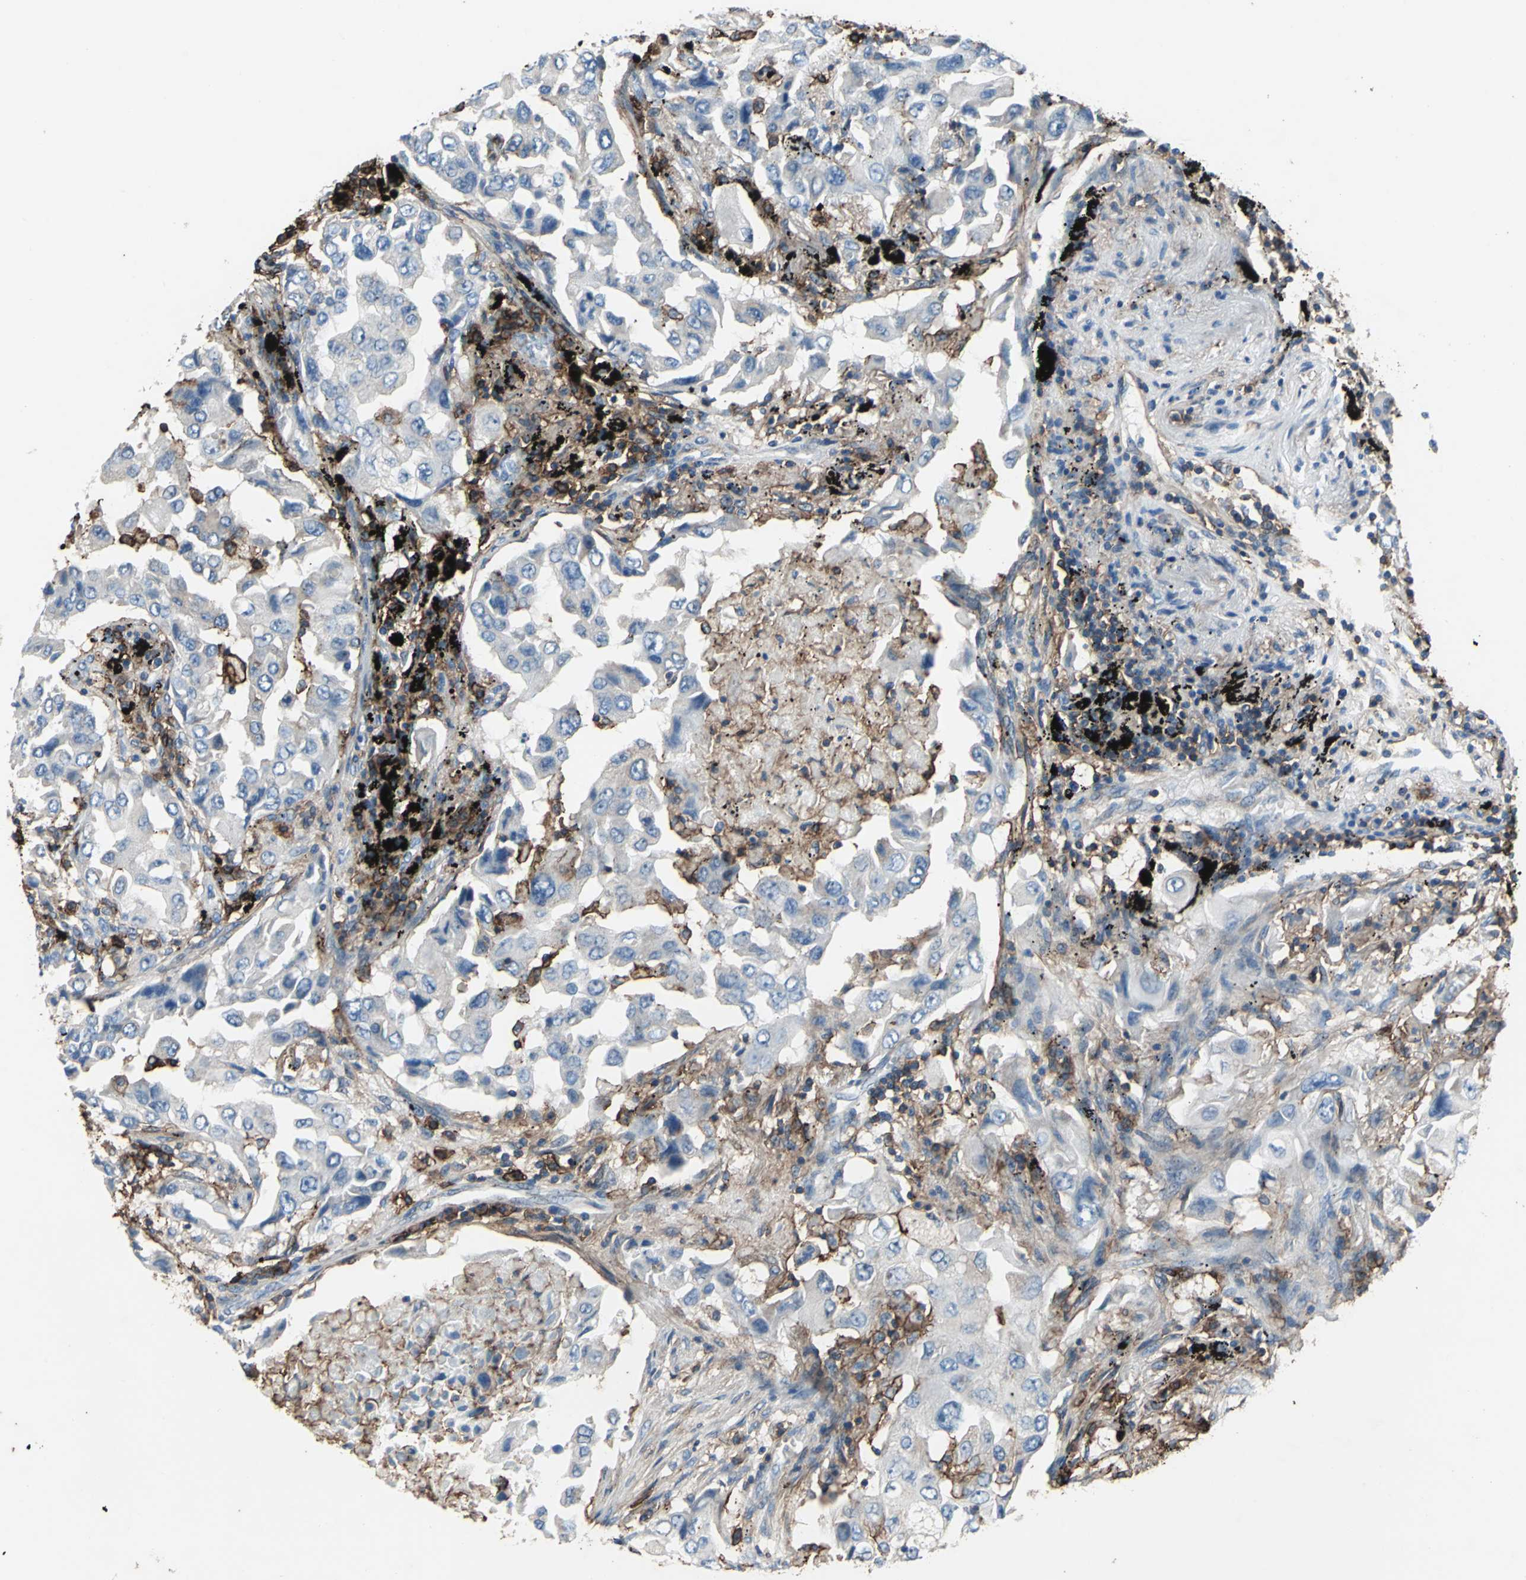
{"staining": {"intensity": "negative", "quantity": "none", "location": "none"}, "tissue": "lung cancer", "cell_type": "Tumor cells", "image_type": "cancer", "snomed": [{"axis": "morphology", "description": "Adenocarcinoma, NOS"}, {"axis": "topography", "description": "Lung"}], "caption": "Adenocarcinoma (lung) stained for a protein using immunohistochemistry (IHC) reveals no positivity tumor cells.", "gene": "CD44", "patient": {"sex": "female", "age": 65}}